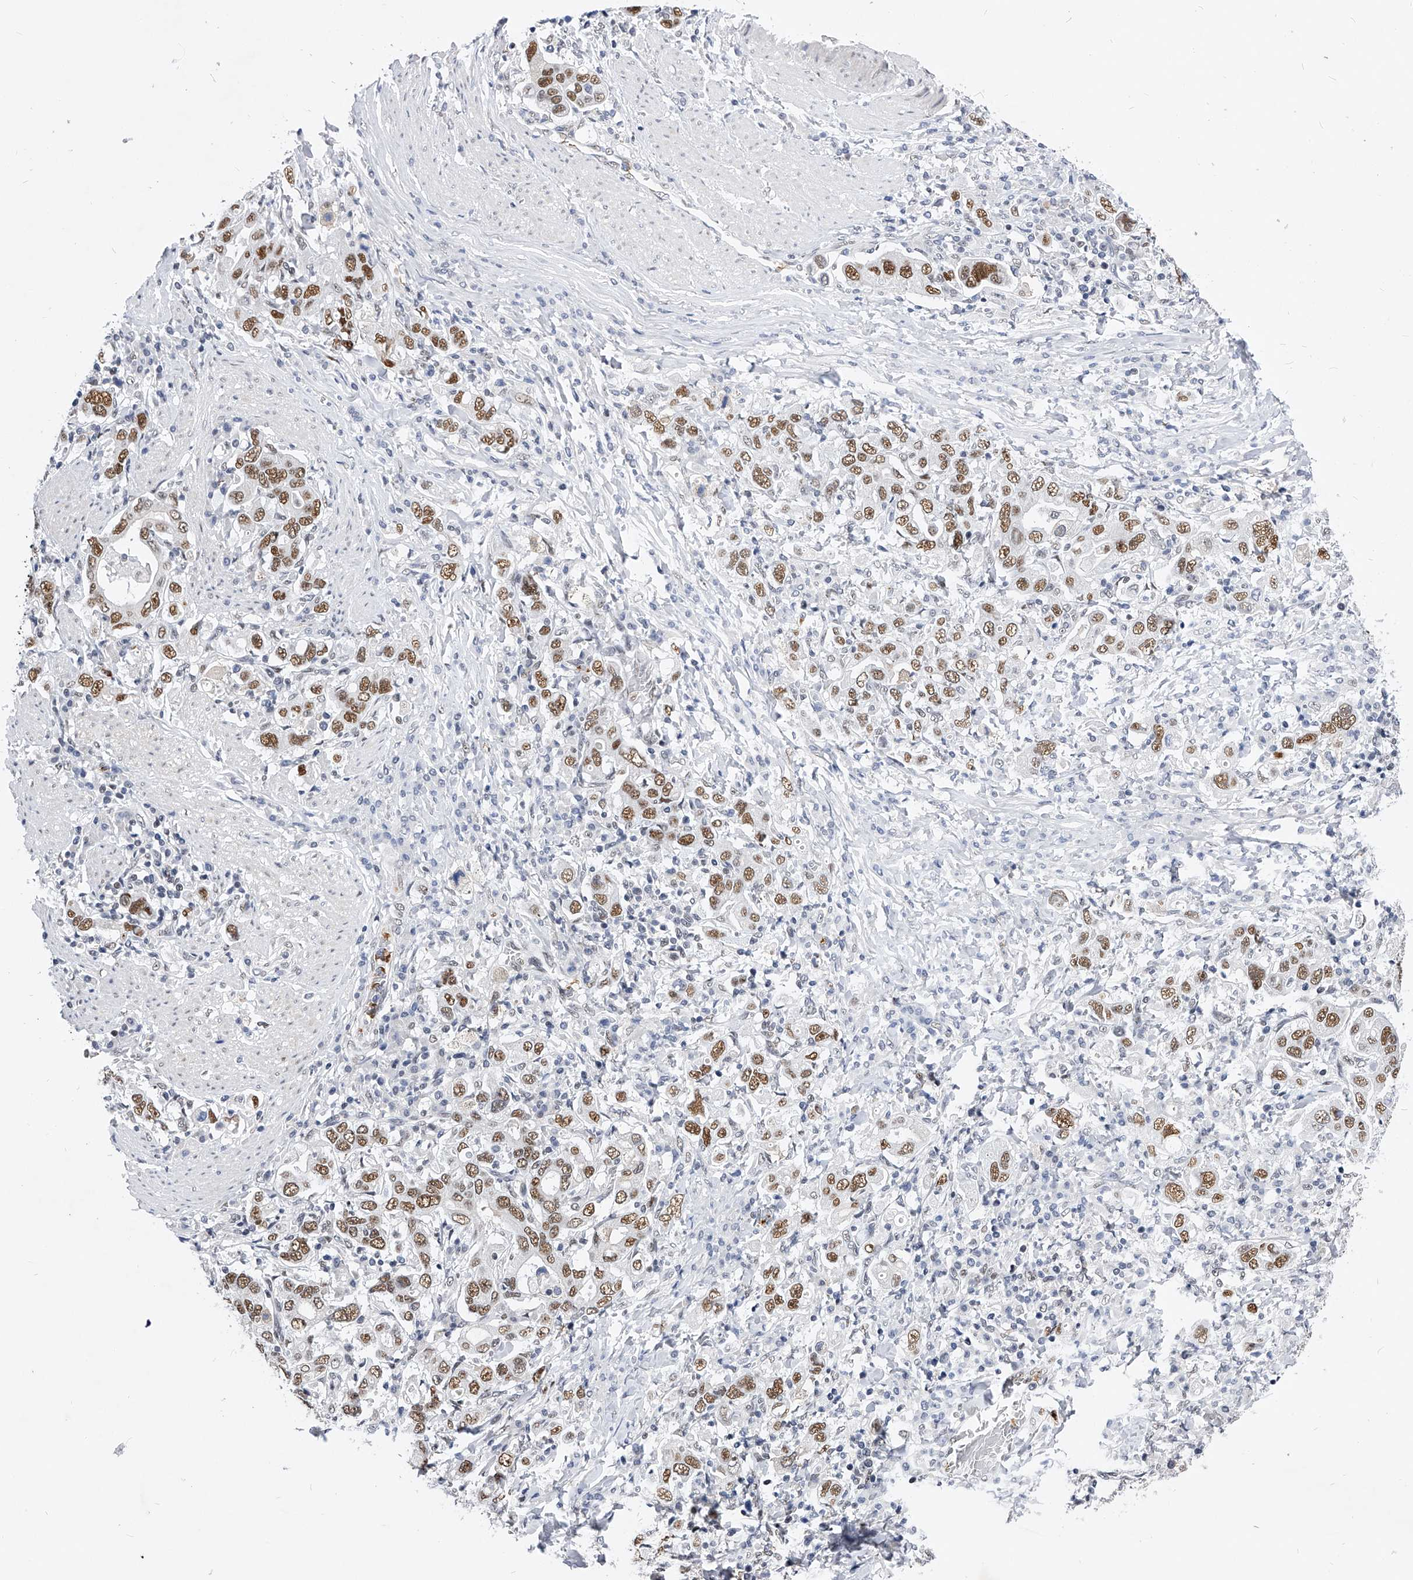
{"staining": {"intensity": "moderate", "quantity": ">75%", "location": "nuclear"}, "tissue": "stomach cancer", "cell_type": "Tumor cells", "image_type": "cancer", "snomed": [{"axis": "morphology", "description": "Adenocarcinoma, NOS"}, {"axis": "topography", "description": "Stomach, upper"}], "caption": "Stomach cancer (adenocarcinoma) was stained to show a protein in brown. There is medium levels of moderate nuclear positivity in about >75% of tumor cells.", "gene": "TESK2", "patient": {"sex": "male", "age": 62}}